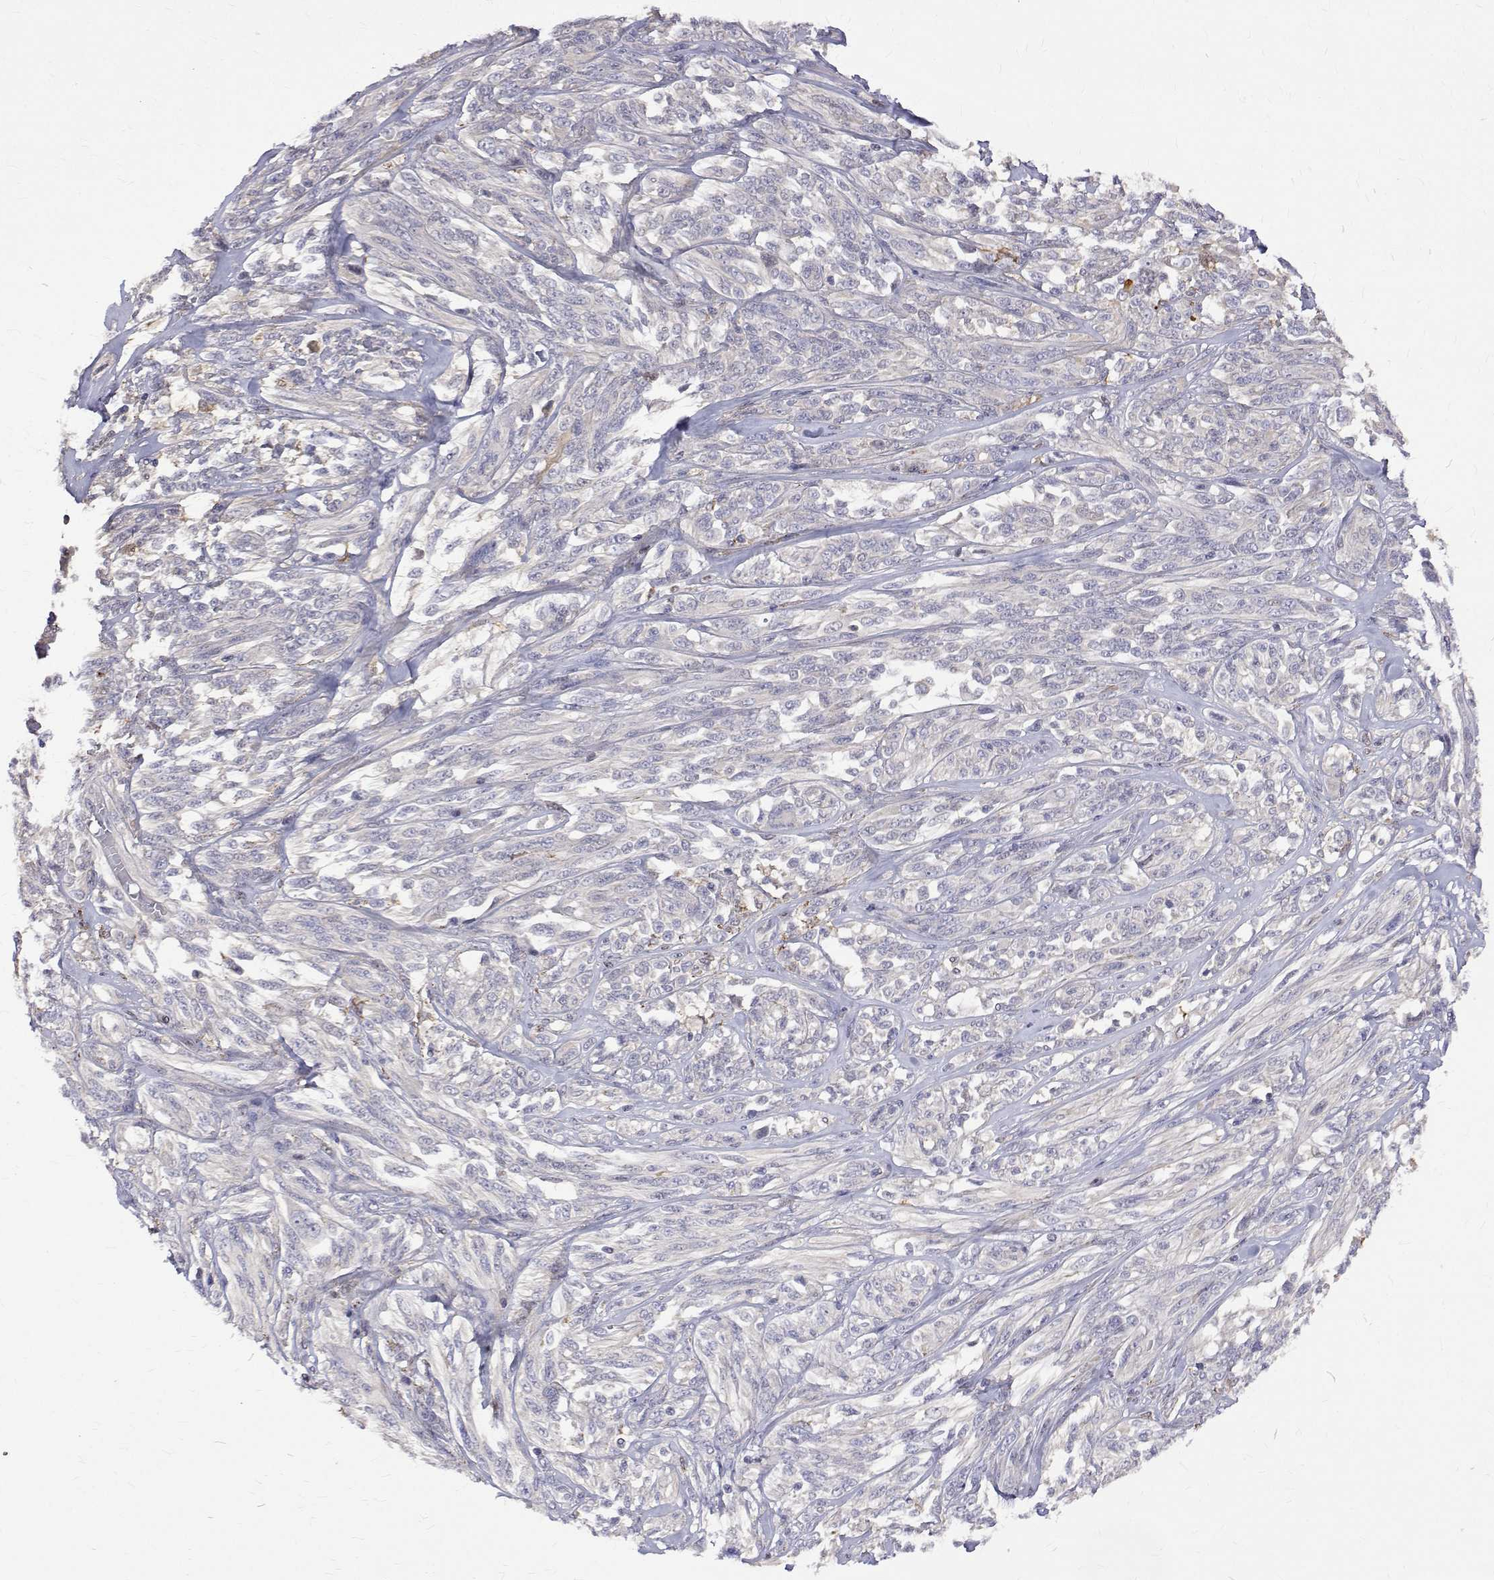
{"staining": {"intensity": "negative", "quantity": "none", "location": "none"}, "tissue": "melanoma", "cell_type": "Tumor cells", "image_type": "cancer", "snomed": [{"axis": "morphology", "description": "Malignant melanoma, NOS"}, {"axis": "topography", "description": "Skin"}], "caption": "Tumor cells are negative for protein expression in human malignant melanoma.", "gene": "PADI1", "patient": {"sex": "female", "age": 91}}